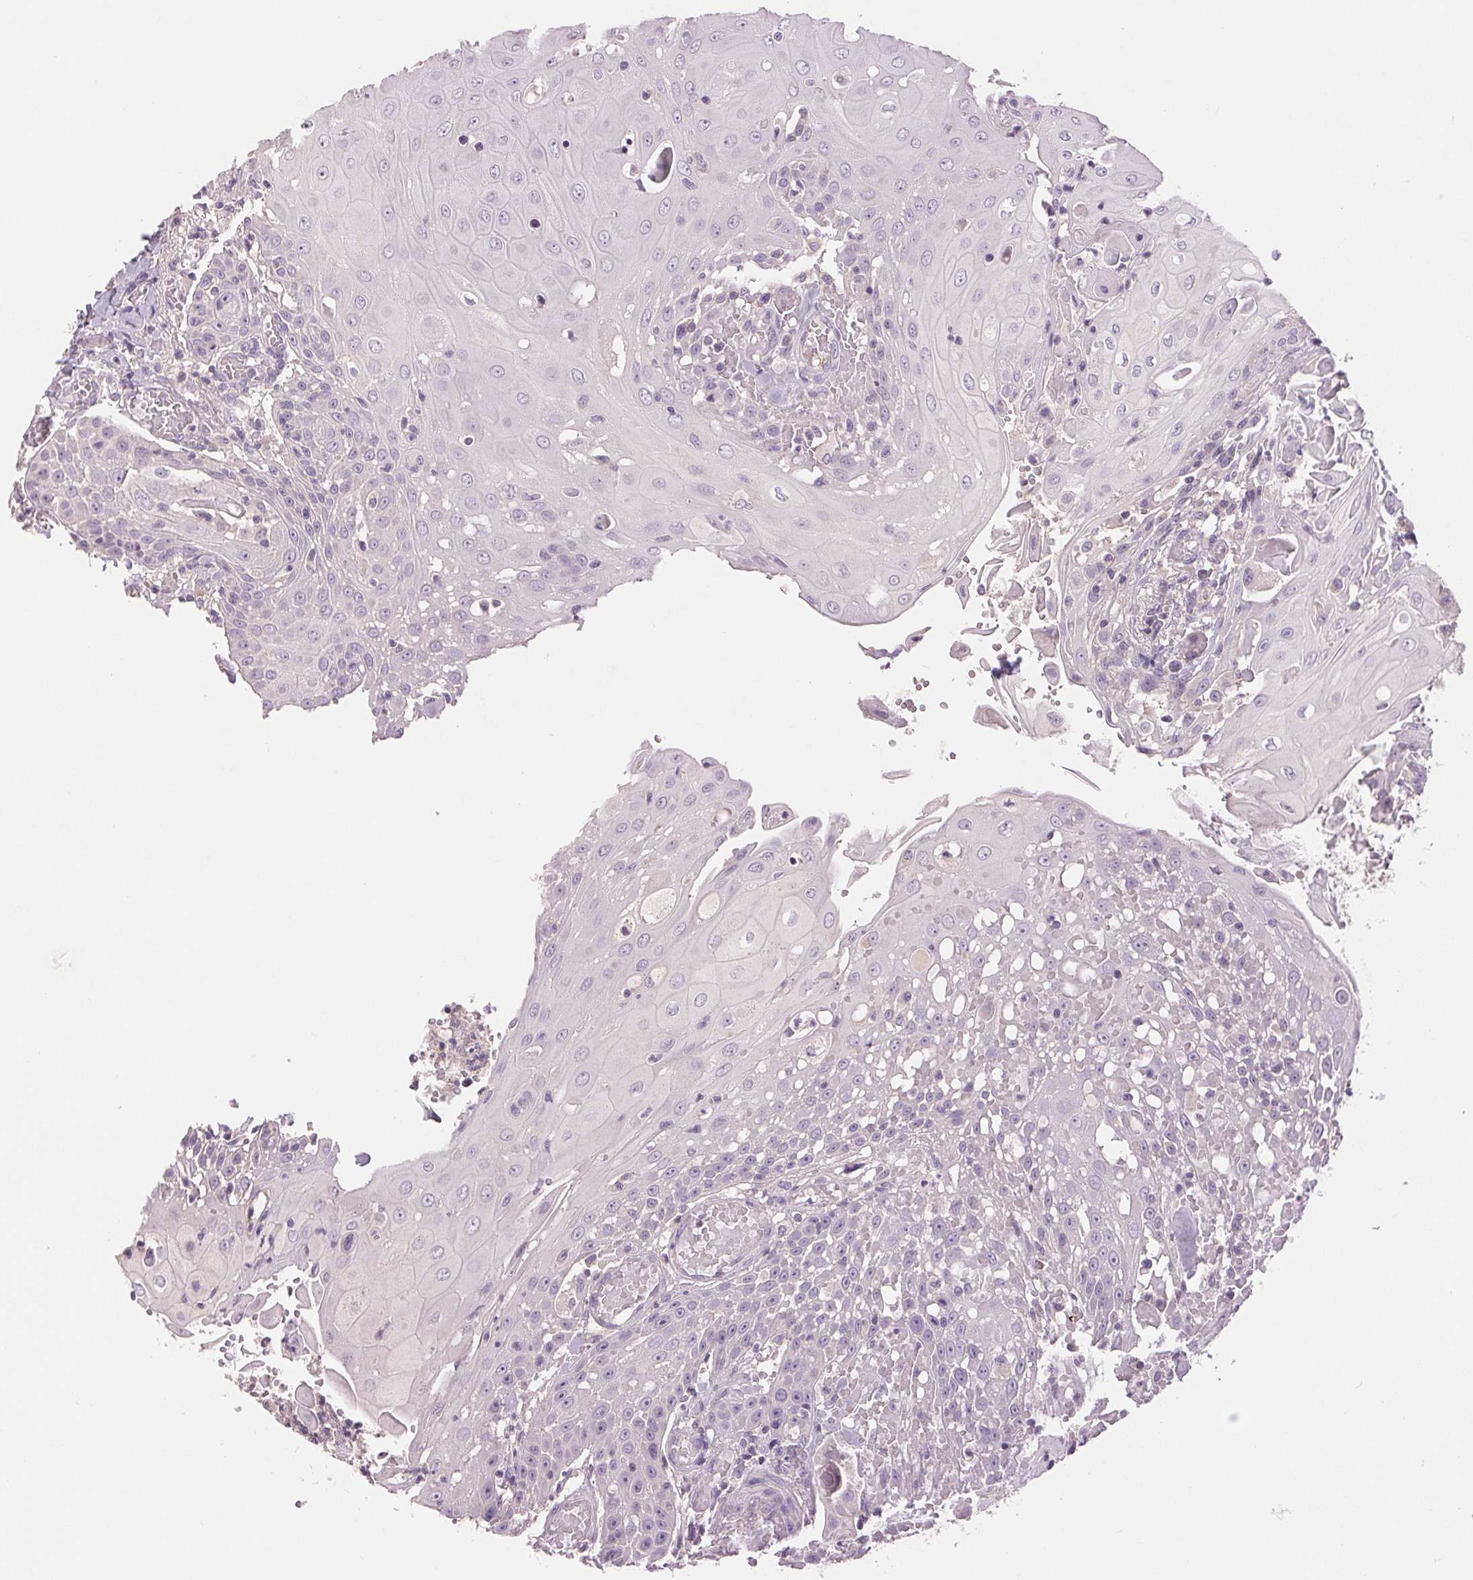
{"staining": {"intensity": "negative", "quantity": "none", "location": "none"}, "tissue": "head and neck cancer", "cell_type": "Tumor cells", "image_type": "cancer", "snomed": [{"axis": "morphology", "description": "Normal tissue, NOS"}, {"axis": "morphology", "description": "Squamous cell carcinoma, NOS"}, {"axis": "topography", "description": "Oral tissue"}, {"axis": "topography", "description": "Head-Neck"}], "caption": "This is an immunohistochemistry histopathology image of human head and neck squamous cell carcinoma. There is no expression in tumor cells.", "gene": "FXYD4", "patient": {"sex": "female", "age": 55}}